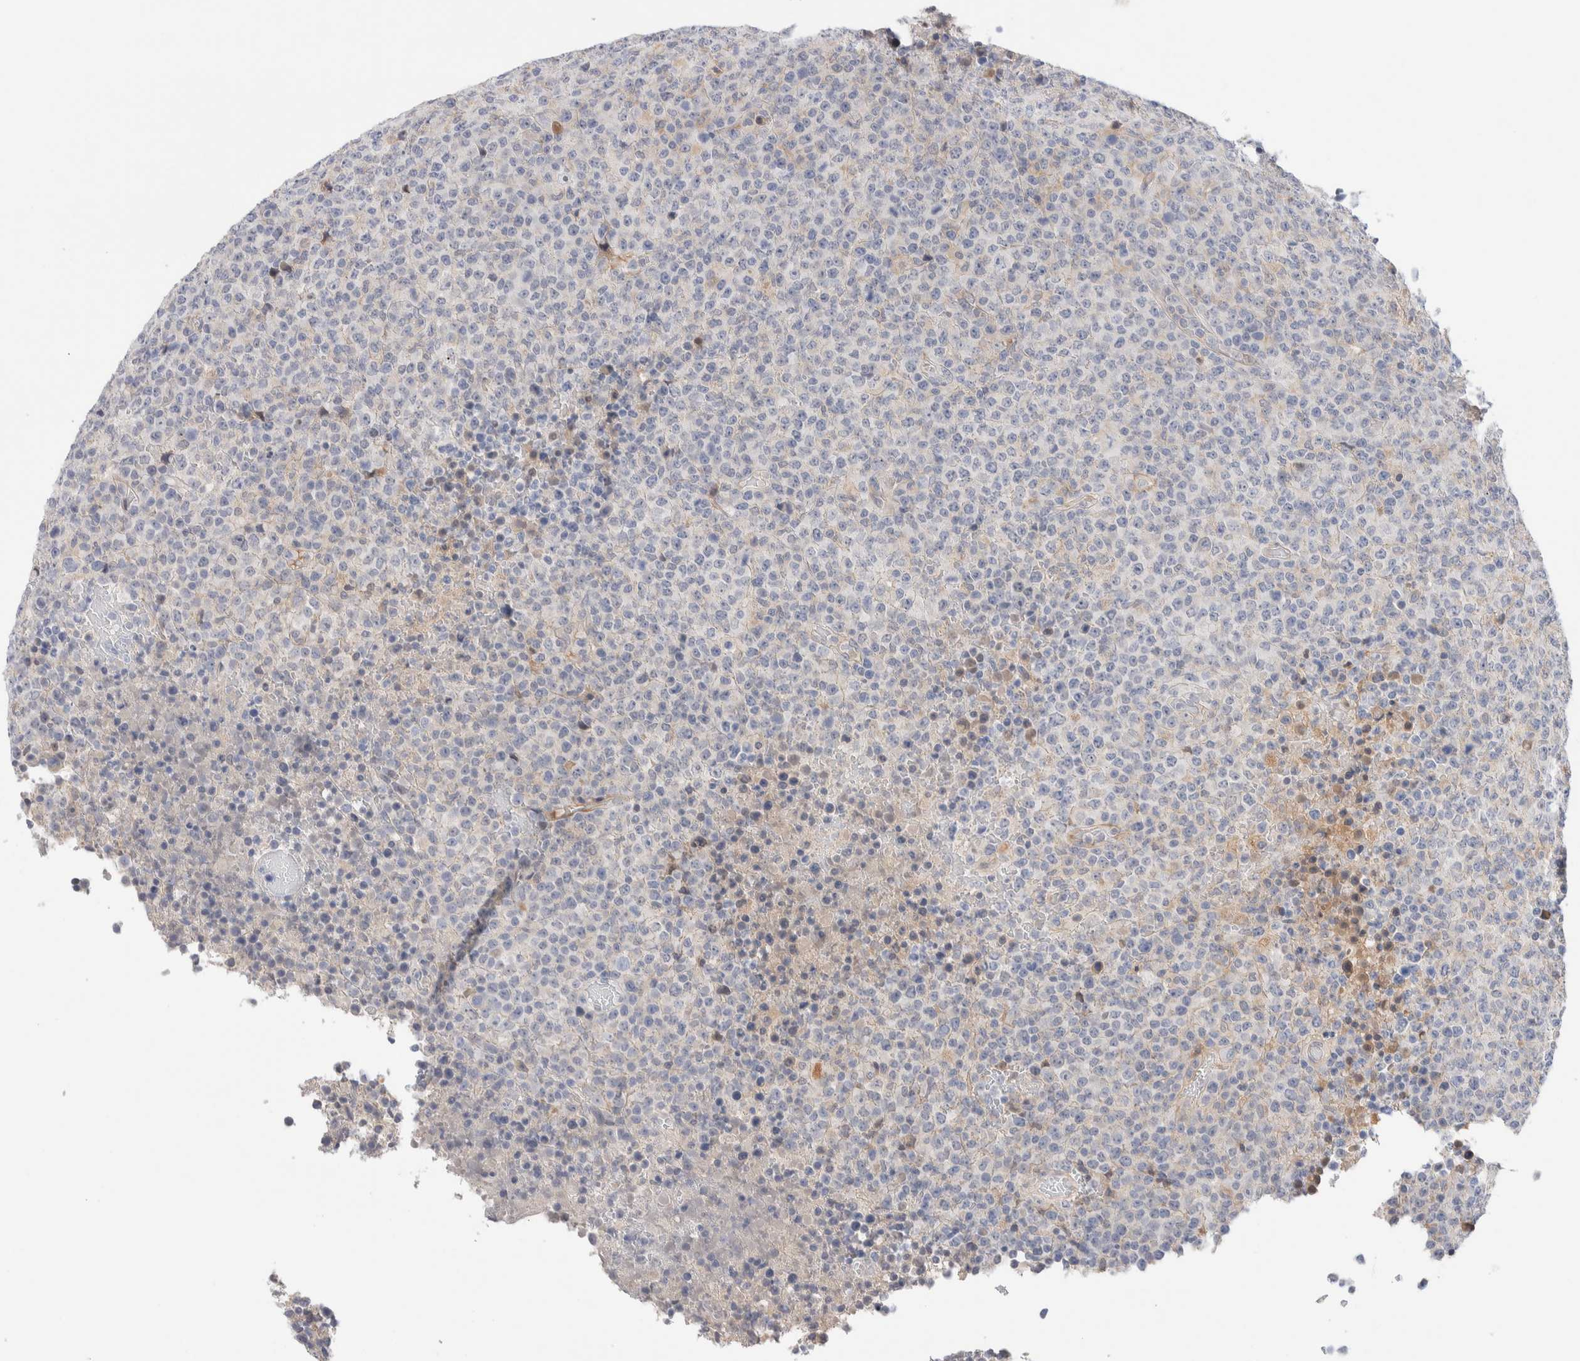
{"staining": {"intensity": "weak", "quantity": "<25%", "location": "cytoplasmic/membranous"}, "tissue": "lymphoma", "cell_type": "Tumor cells", "image_type": "cancer", "snomed": [{"axis": "morphology", "description": "Malignant lymphoma, non-Hodgkin's type, High grade"}, {"axis": "topography", "description": "Lymph node"}], "caption": "DAB immunohistochemical staining of lymphoma displays no significant expression in tumor cells.", "gene": "DNAJB6", "patient": {"sex": "male", "age": 13}}